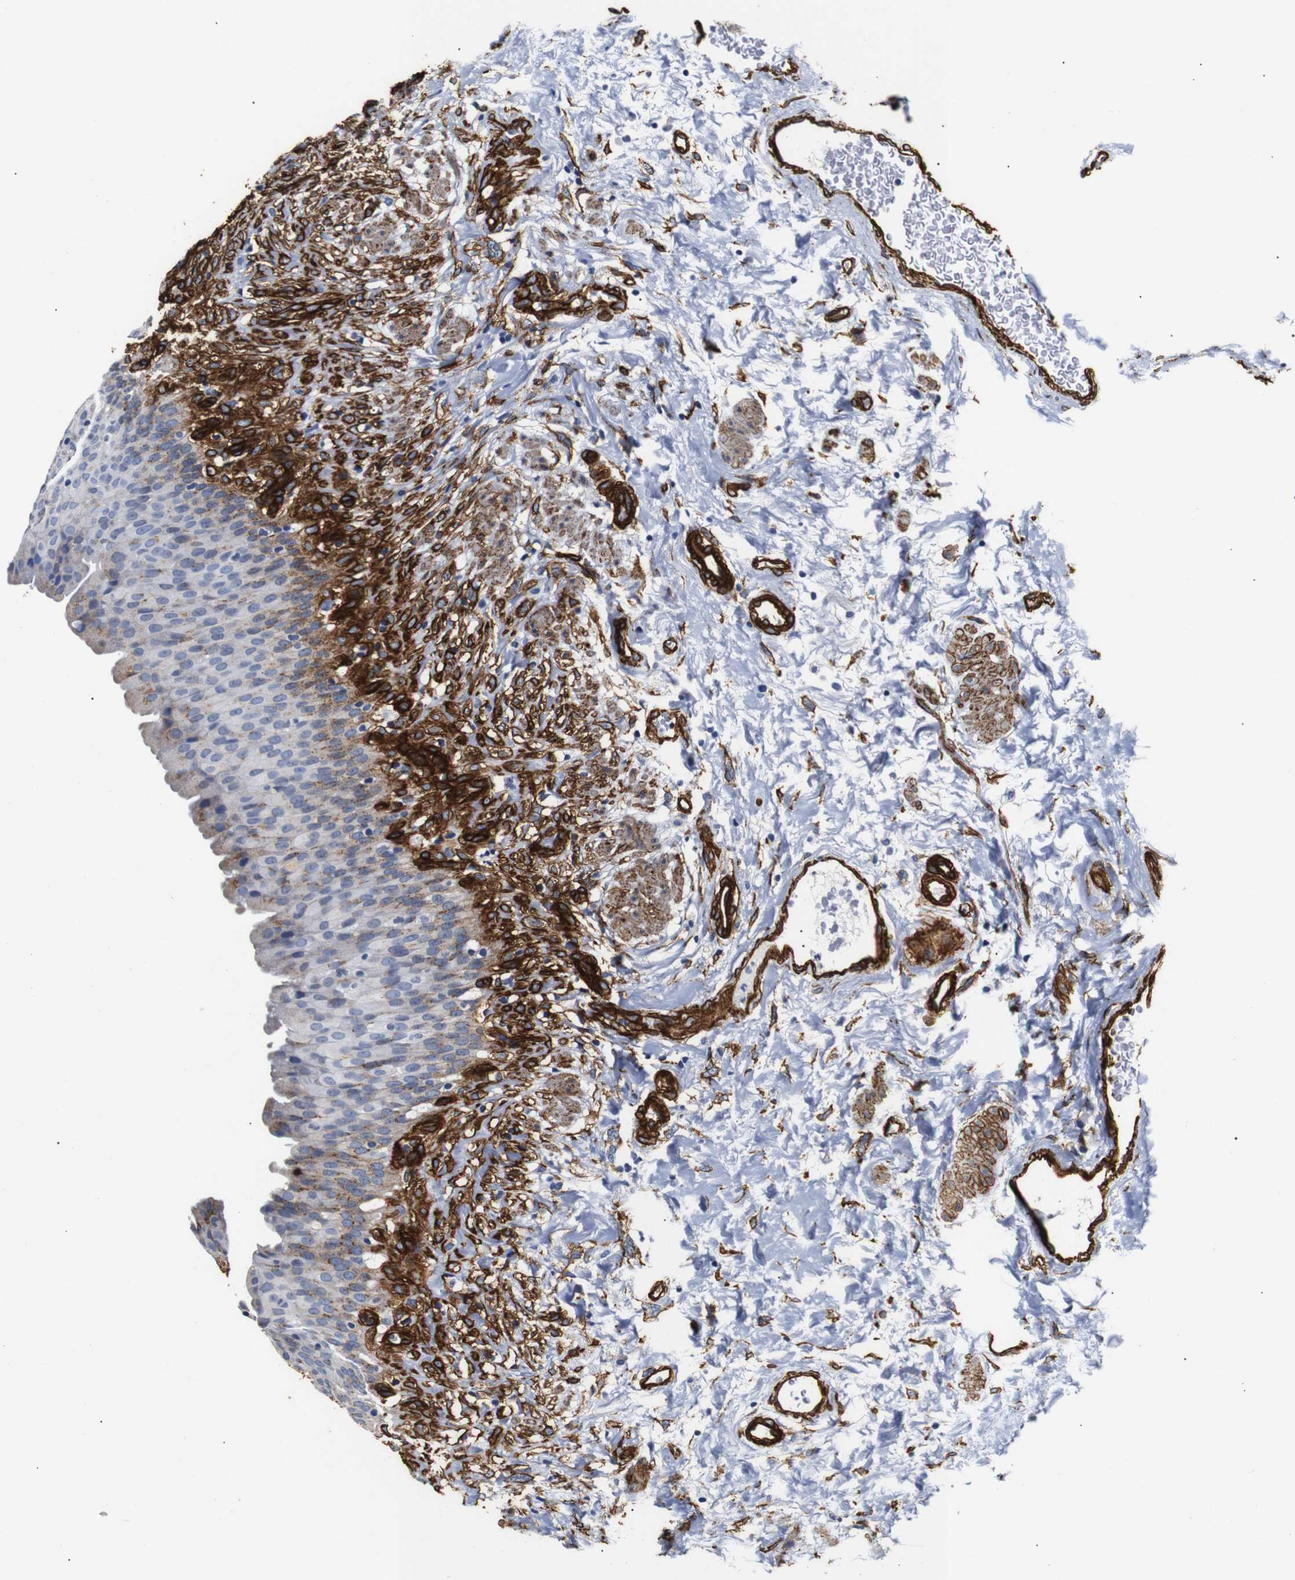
{"staining": {"intensity": "weak", "quantity": "<25%", "location": "cytoplasmic/membranous"}, "tissue": "urinary bladder", "cell_type": "Urothelial cells", "image_type": "normal", "snomed": [{"axis": "morphology", "description": "Normal tissue, NOS"}, {"axis": "topography", "description": "Urinary bladder"}], "caption": "Immunohistochemistry of normal human urinary bladder displays no staining in urothelial cells. The staining was performed using DAB (3,3'-diaminobenzidine) to visualize the protein expression in brown, while the nuclei were stained in blue with hematoxylin (Magnification: 20x).", "gene": "CAV2", "patient": {"sex": "female", "age": 79}}